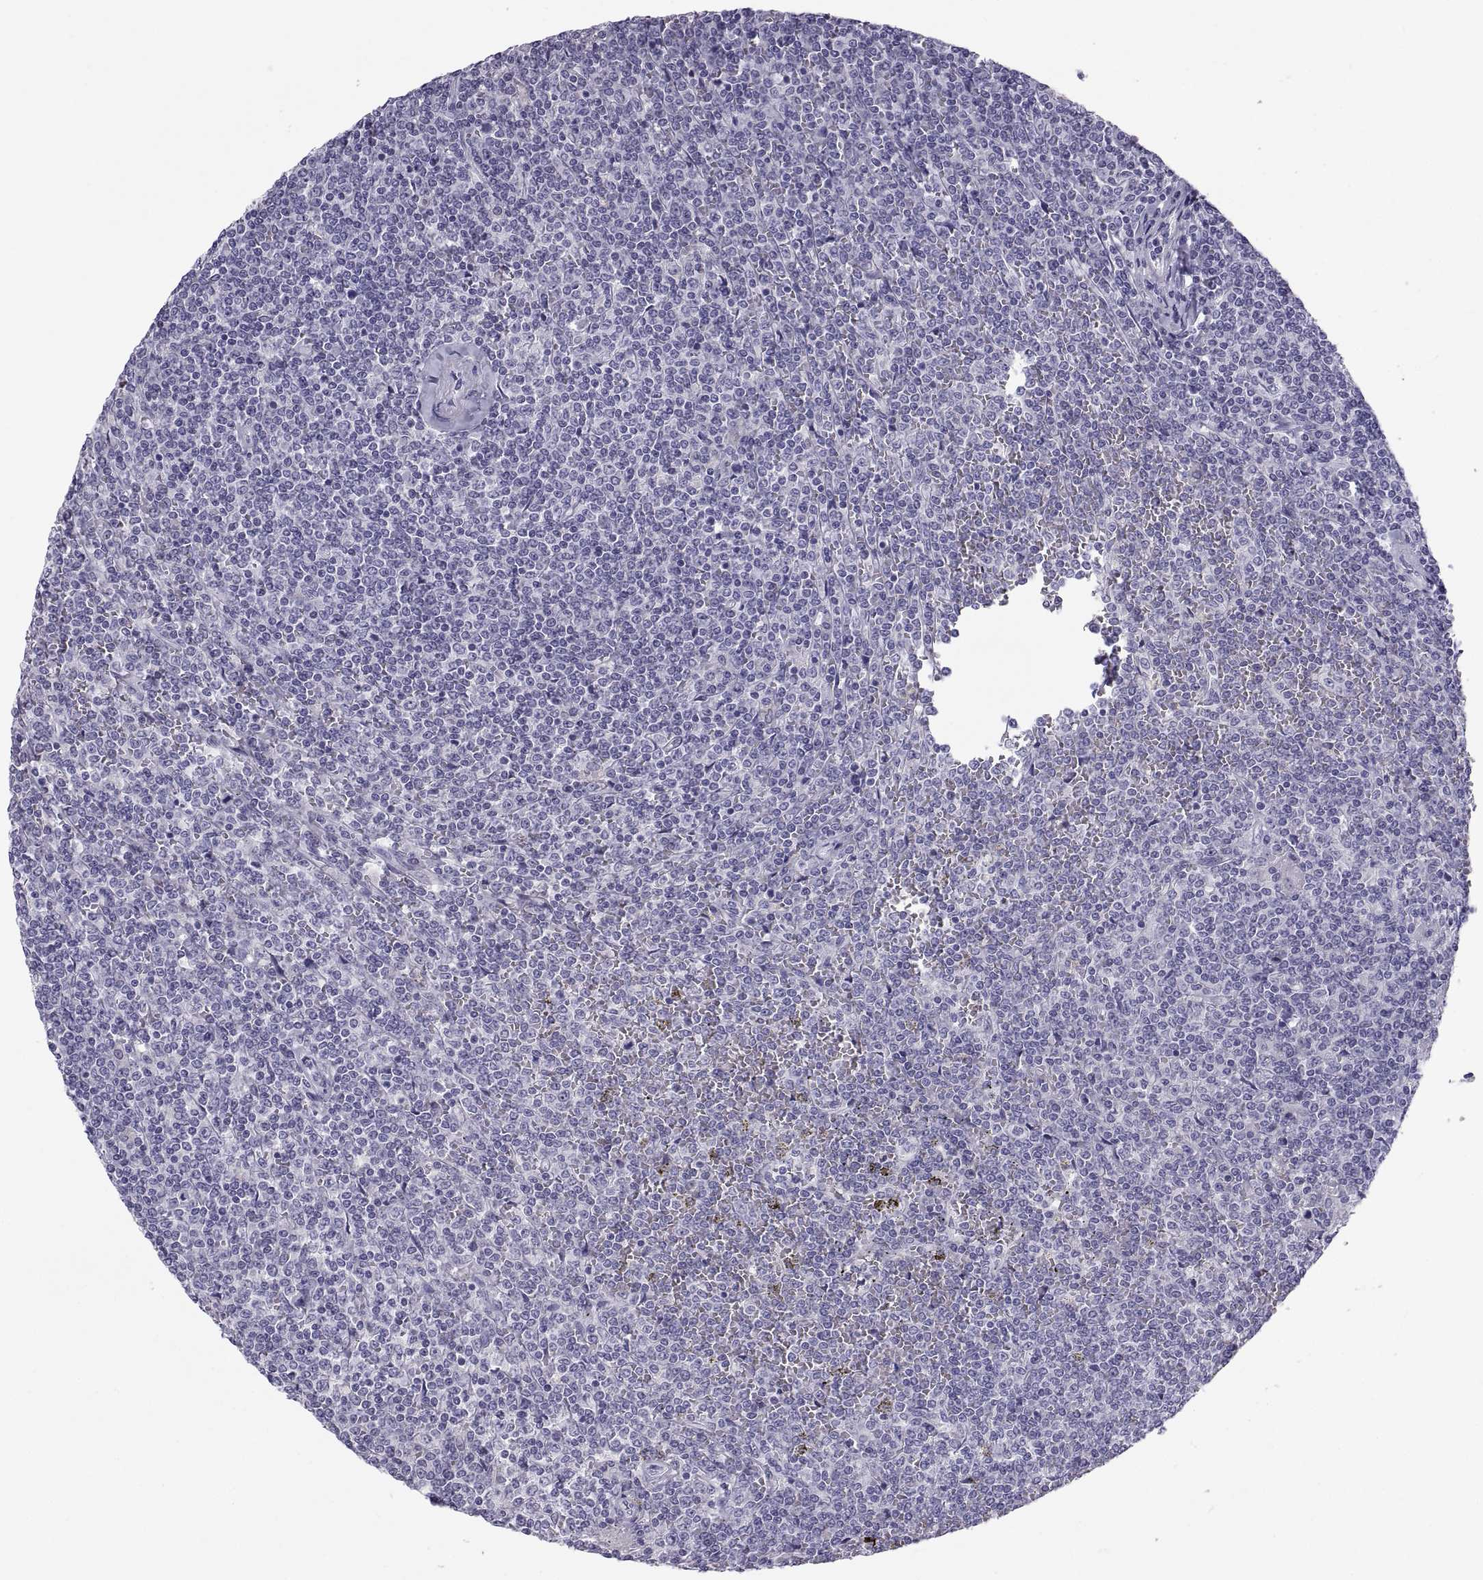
{"staining": {"intensity": "negative", "quantity": "none", "location": "none"}, "tissue": "lymphoma", "cell_type": "Tumor cells", "image_type": "cancer", "snomed": [{"axis": "morphology", "description": "Malignant lymphoma, non-Hodgkin's type, Low grade"}, {"axis": "topography", "description": "Spleen"}], "caption": "Lymphoma was stained to show a protein in brown. There is no significant expression in tumor cells.", "gene": "PCSK1N", "patient": {"sex": "female", "age": 19}}